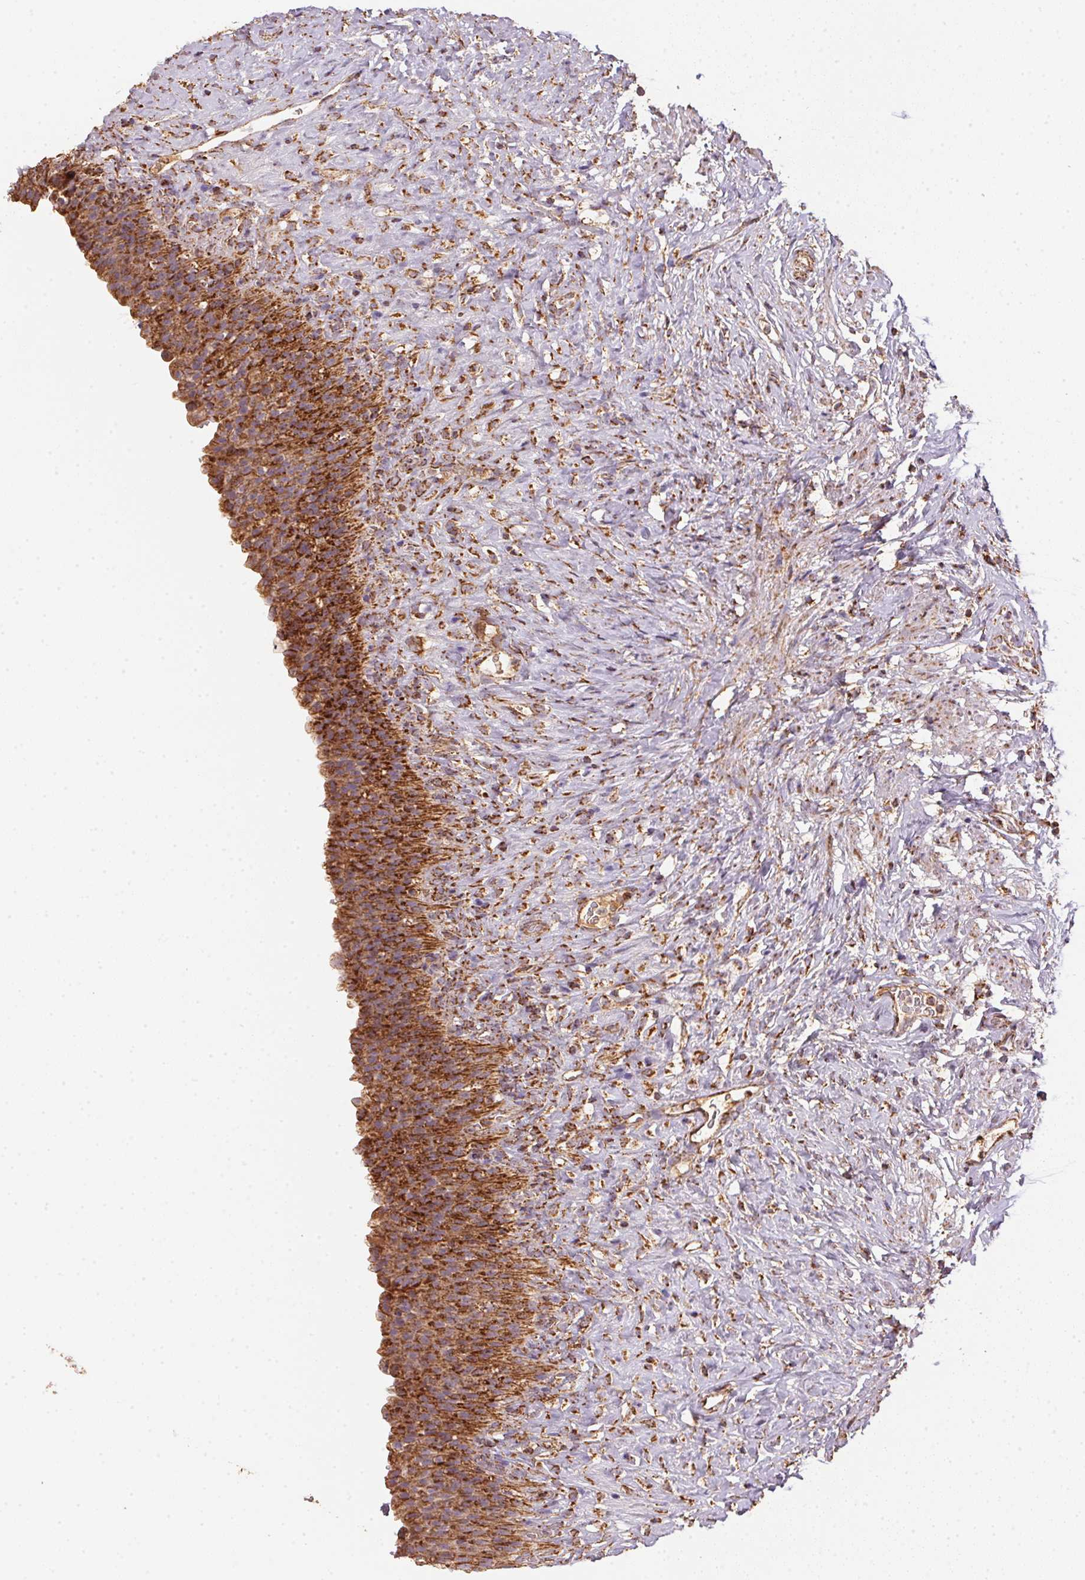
{"staining": {"intensity": "strong", "quantity": ">75%", "location": "cytoplasmic/membranous"}, "tissue": "urinary bladder", "cell_type": "Urothelial cells", "image_type": "normal", "snomed": [{"axis": "morphology", "description": "Normal tissue, NOS"}, {"axis": "topography", "description": "Urinary bladder"}, {"axis": "topography", "description": "Prostate"}], "caption": "Immunohistochemistry (IHC) photomicrograph of unremarkable urinary bladder: human urinary bladder stained using immunohistochemistry displays high levels of strong protein expression localized specifically in the cytoplasmic/membranous of urothelial cells, appearing as a cytoplasmic/membranous brown color.", "gene": "NDUFS2", "patient": {"sex": "male", "age": 76}}